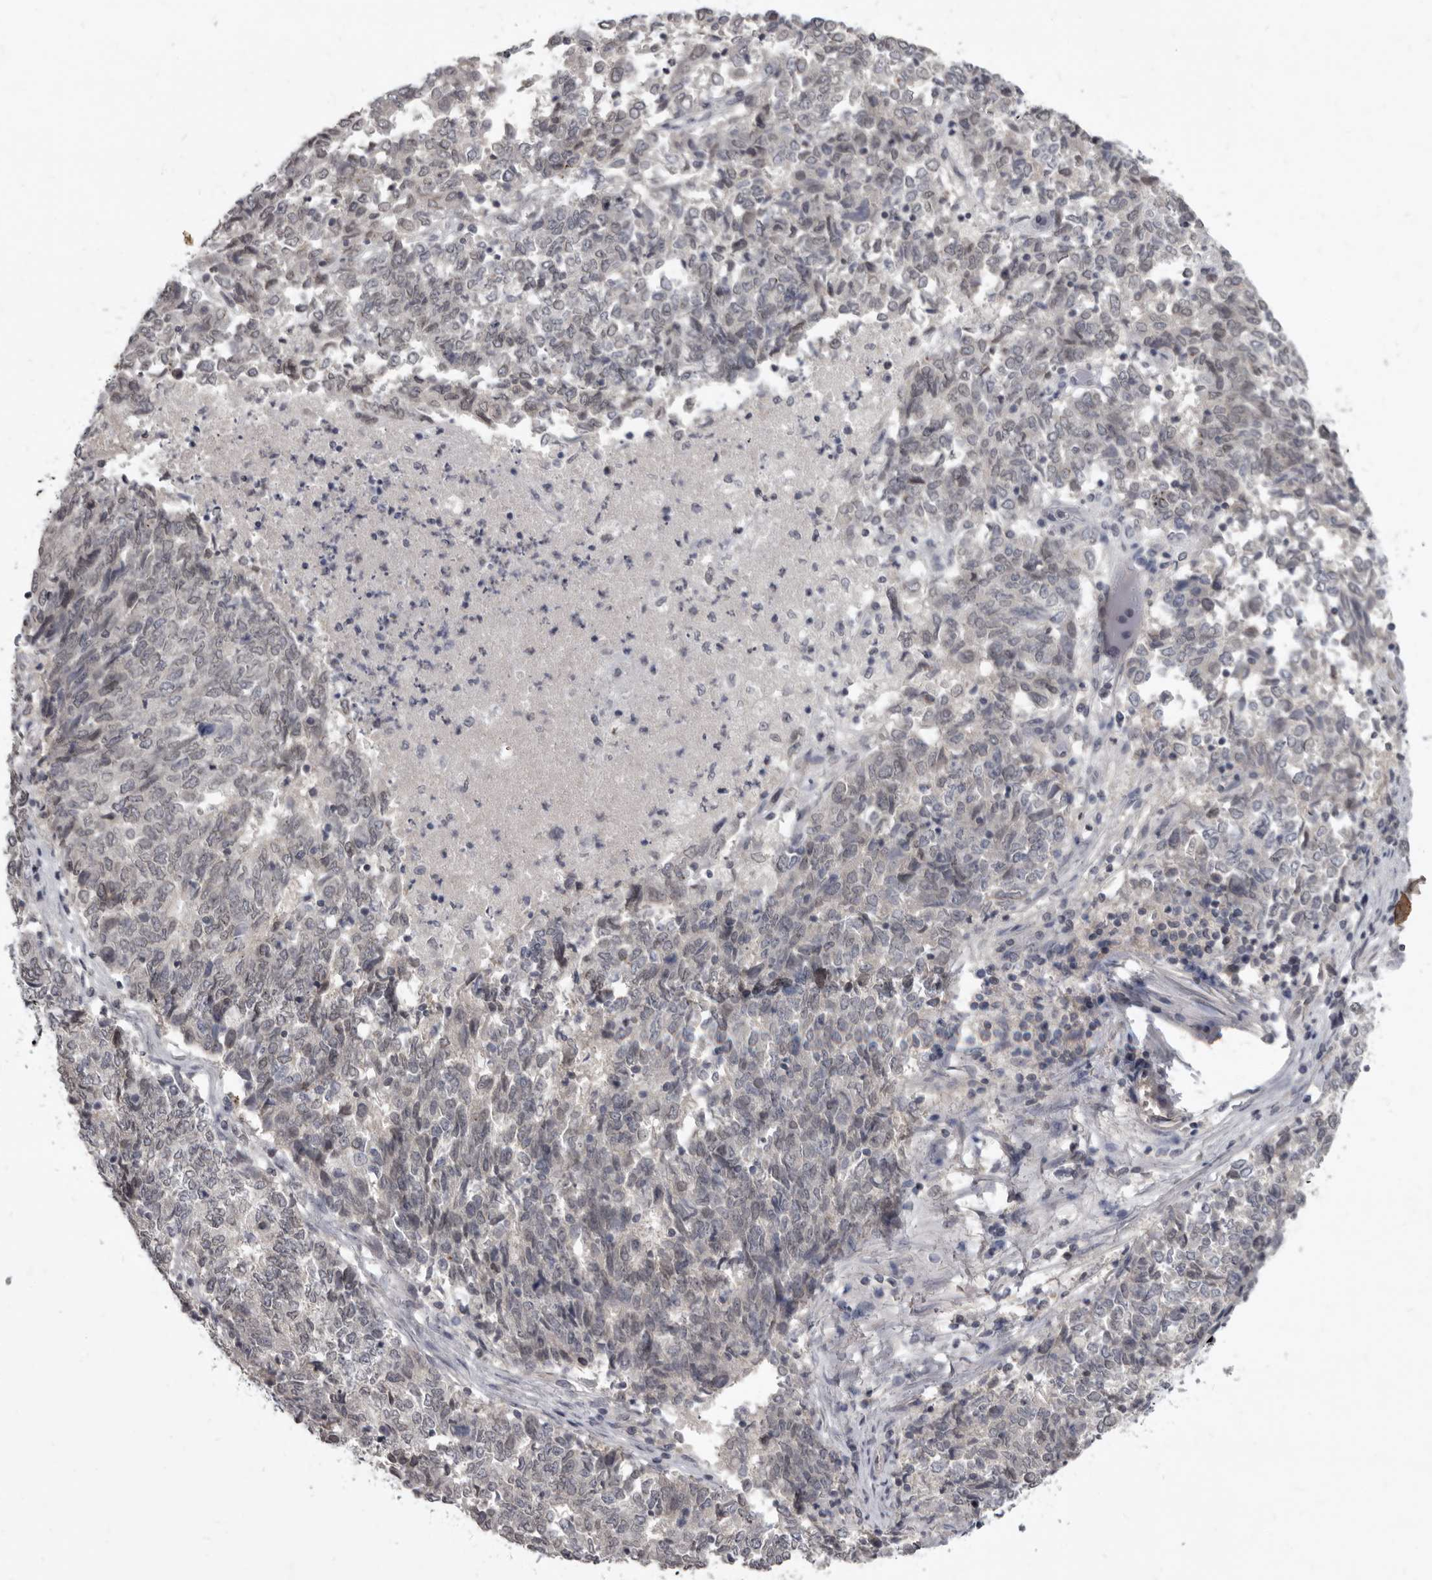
{"staining": {"intensity": "negative", "quantity": "none", "location": "none"}, "tissue": "endometrial cancer", "cell_type": "Tumor cells", "image_type": "cancer", "snomed": [{"axis": "morphology", "description": "Adenocarcinoma, NOS"}, {"axis": "topography", "description": "Endometrium"}], "caption": "IHC photomicrograph of neoplastic tissue: human endometrial cancer stained with DAB (3,3'-diaminobenzidine) reveals no significant protein staining in tumor cells.", "gene": "SULT1E1", "patient": {"sex": "female", "age": 80}}